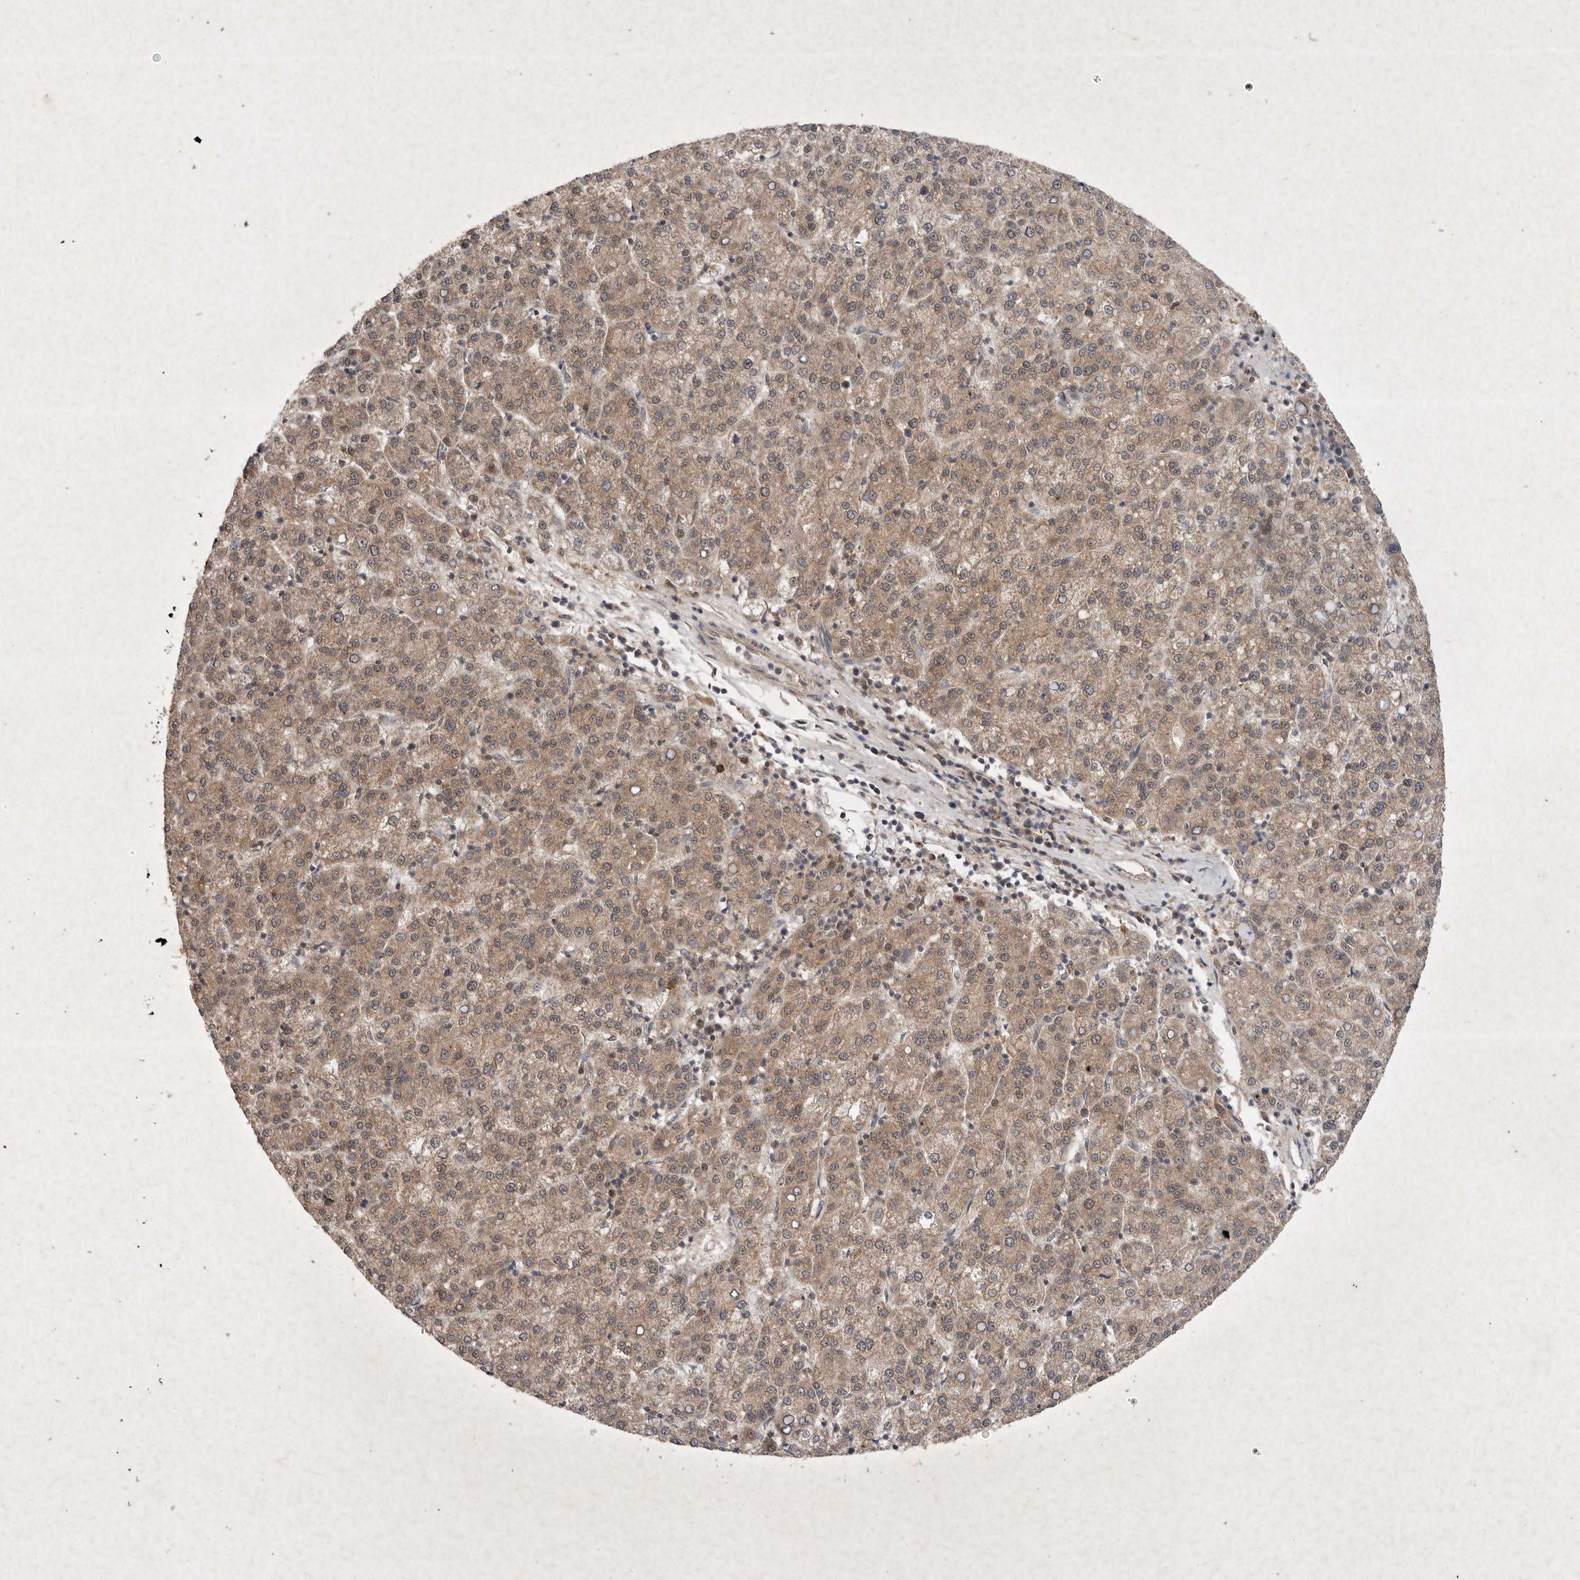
{"staining": {"intensity": "moderate", "quantity": ">75%", "location": "cytoplasmic/membranous"}, "tissue": "liver cancer", "cell_type": "Tumor cells", "image_type": "cancer", "snomed": [{"axis": "morphology", "description": "Carcinoma, Hepatocellular, NOS"}, {"axis": "topography", "description": "Liver"}], "caption": "High-power microscopy captured an immunohistochemistry image of hepatocellular carcinoma (liver), revealing moderate cytoplasmic/membranous expression in approximately >75% of tumor cells.", "gene": "DDR1", "patient": {"sex": "female", "age": 58}}